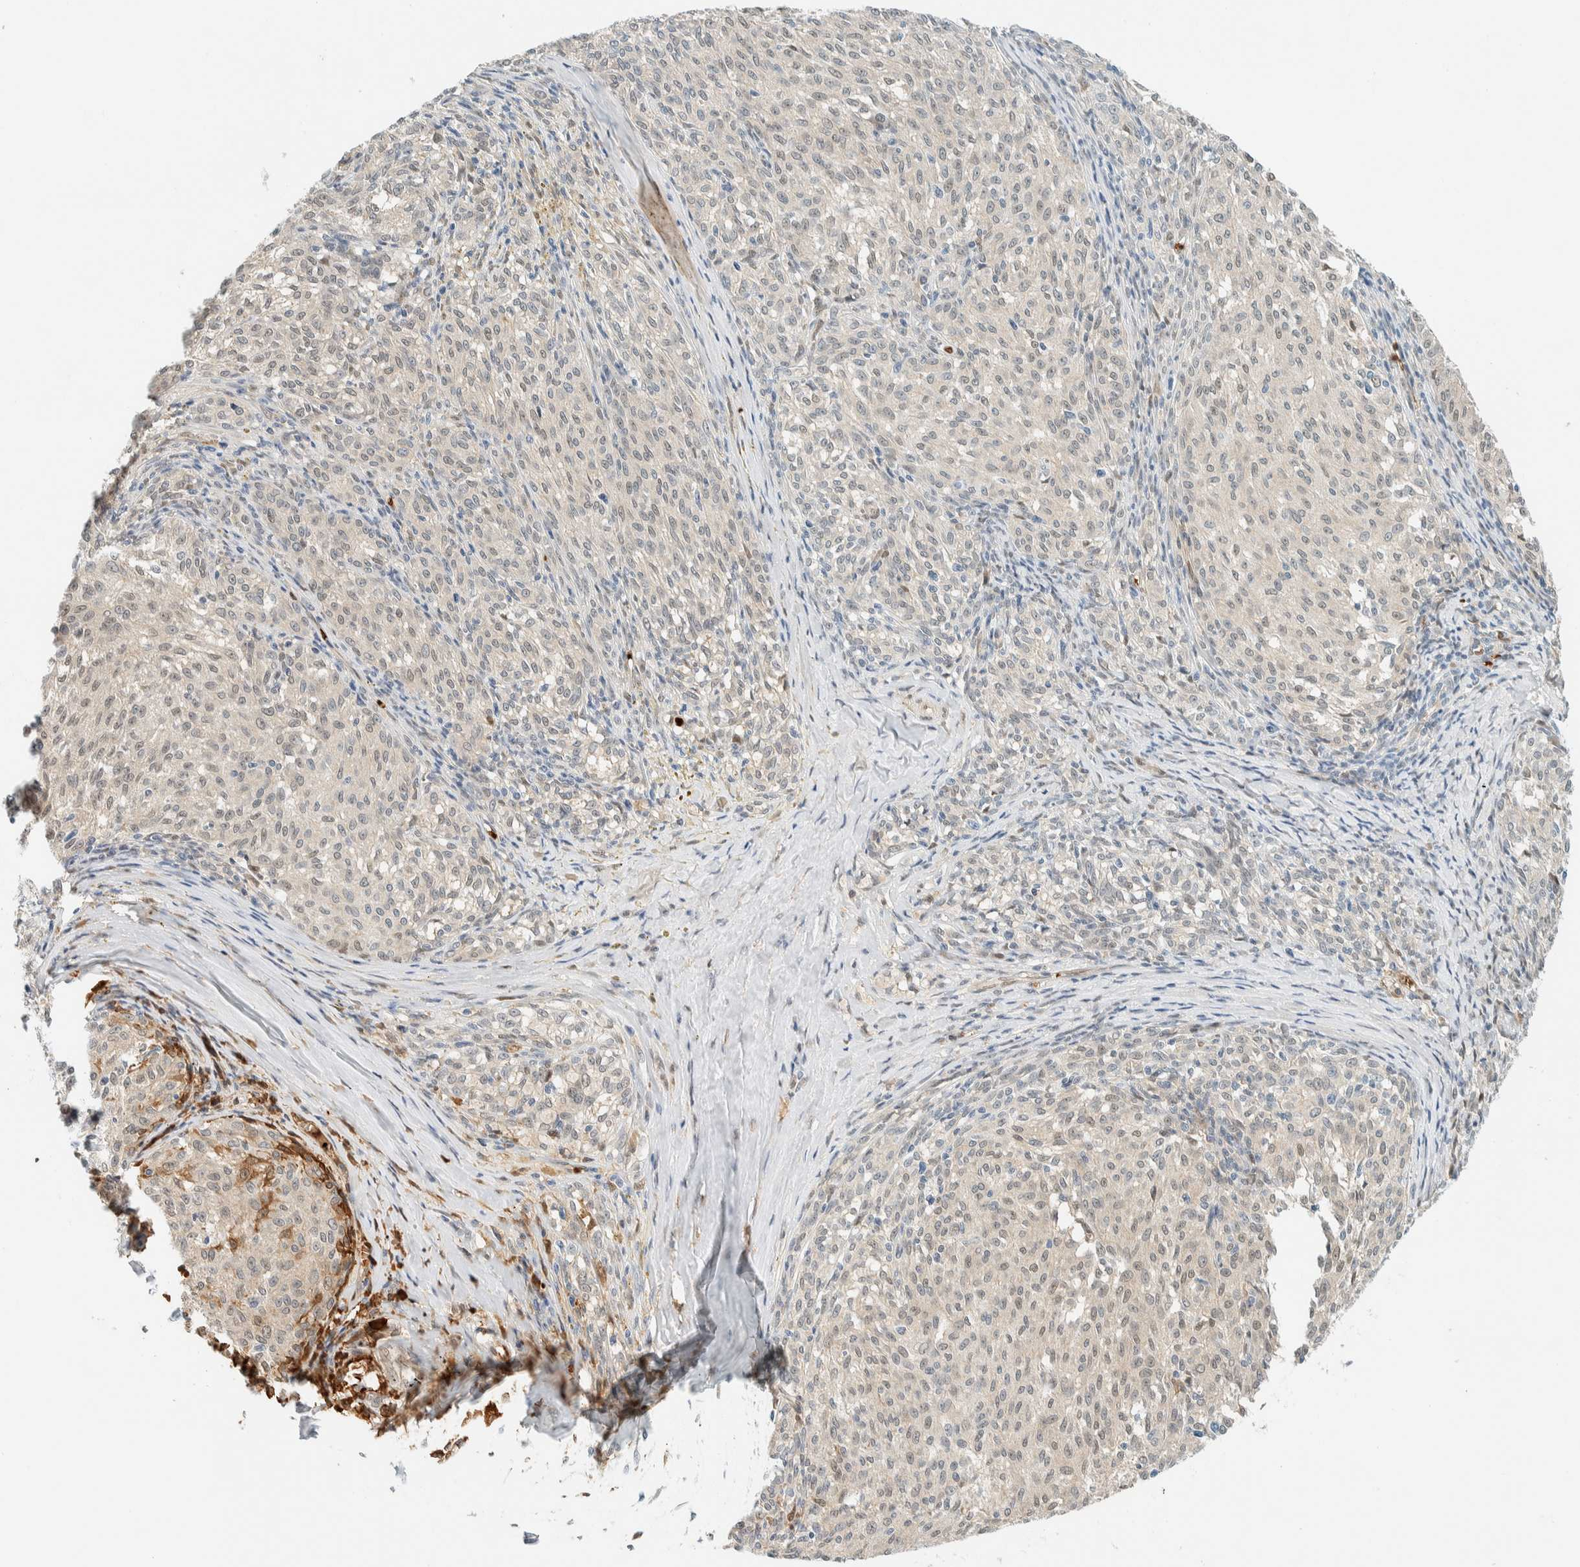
{"staining": {"intensity": "weak", "quantity": "<25%", "location": "nuclear"}, "tissue": "melanoma", "cell_type": "Tumor cells", "image_type": "cancer", "snomed": [{"axis": "morphology", "description": "Malignant melanoma, NOS"}, {"axis": "topography", "description": "Skin"}], "caption": "The histopathology image demonstrates no staining of tumor cells in melanoma.", "gene": "TSTD2", "patient": {"sex": "female", "age": 72}}